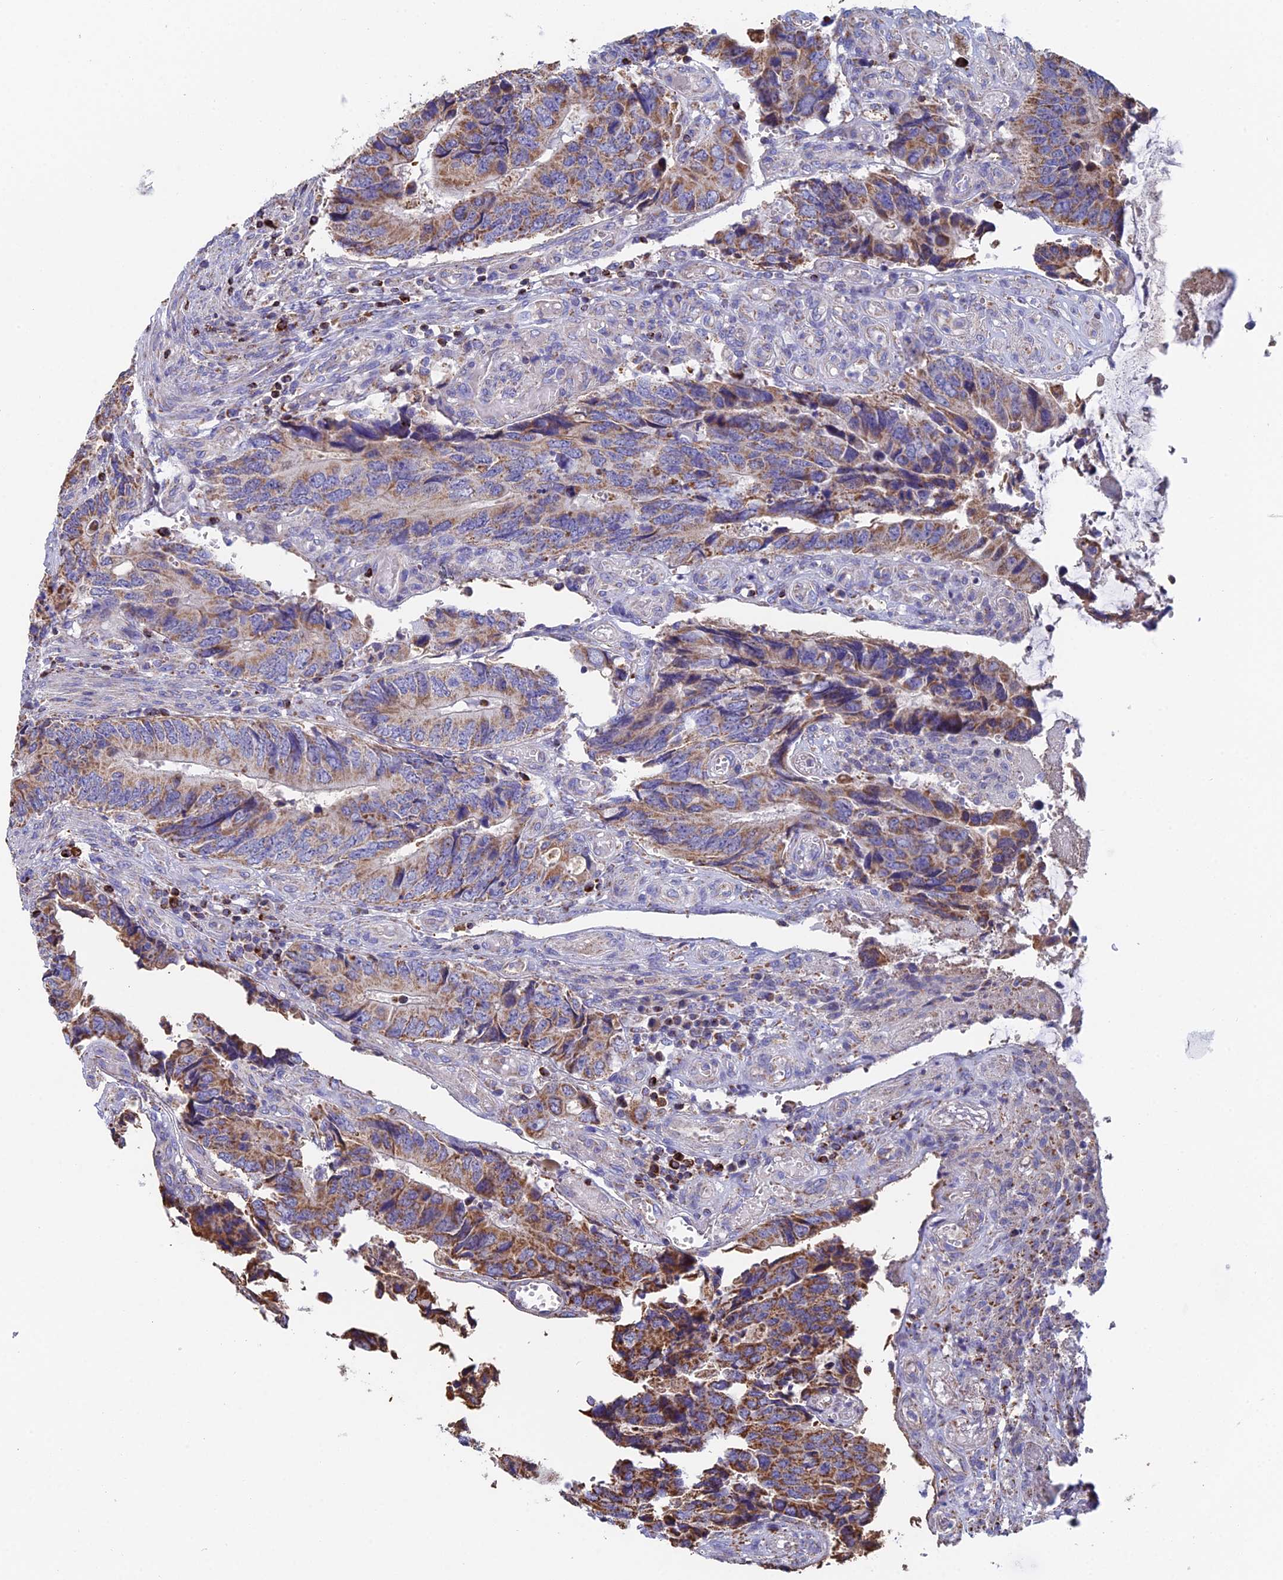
{"staining": {"intensity": "moderate", "quantity": ">75%", "location": "cytoplasmic/membranous"}, "tissue": "colorectal cancer", "cell_type": "Tumor cells", "image_type": "cancer", "snomed": [{"axis": "morphology", "description": "Adenocarcinoma, NOS"}, {"axis": "topography", "description": "Colon"}], "caption": "Protein expression analysis of colorectal cancer displays moderate cytoplasmic/membranous staining in approximately >75% of tumor cells. The protein is stained brown, and the nuclei are stained in blue (DAB IHC with brightfield microscopy, high magnification).", "gene": "SPOCK2", "patient": {"sex": "male", "age": 87}}